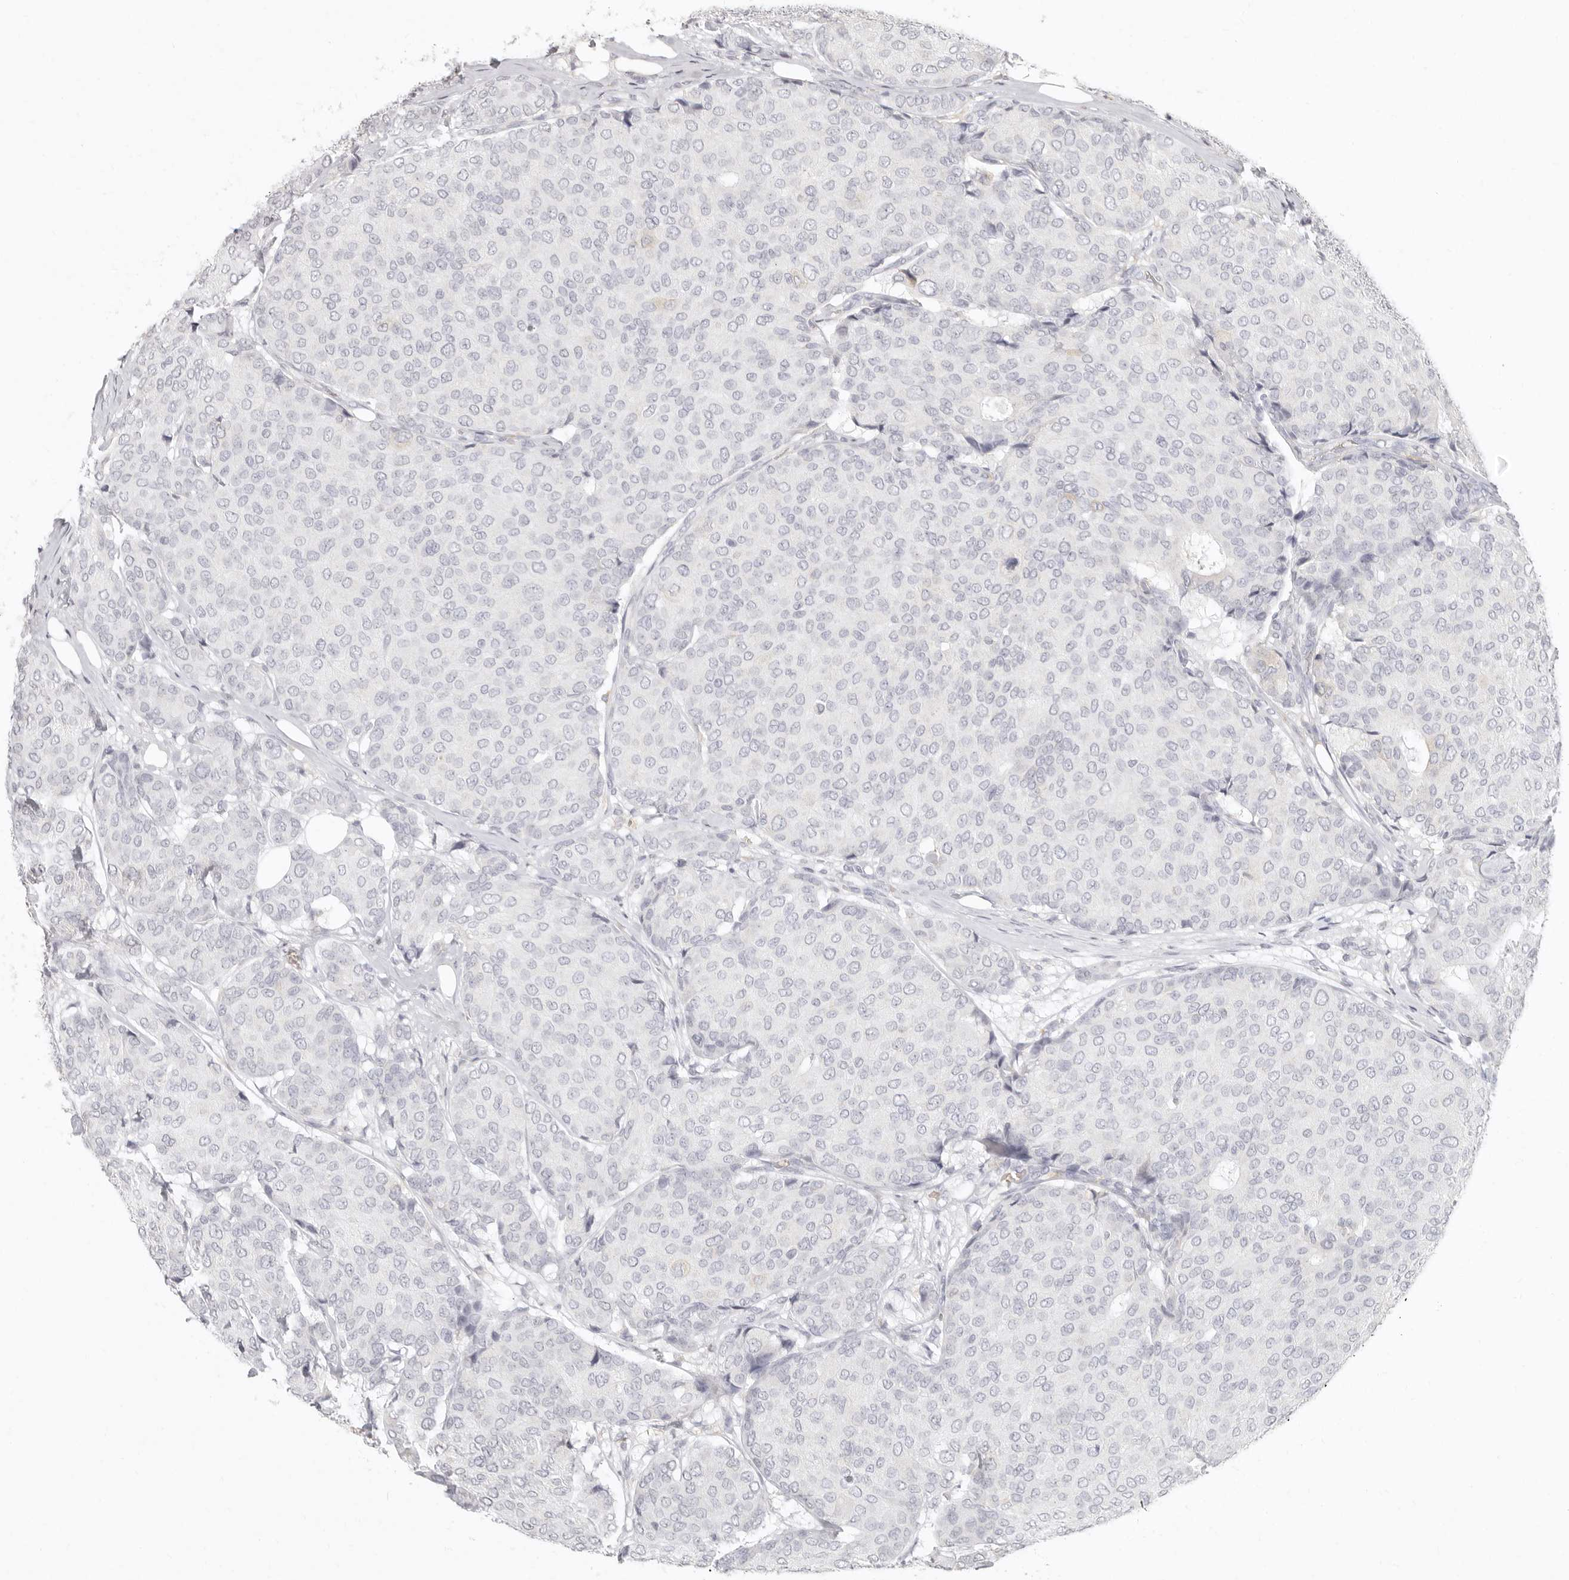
{"staining": {"intensity": "negative", "quantity": "none", "location": "none"}, "tissue": "breast cancer", "cell_type": "Tumor cells", "image_type": "cancer", "snomed": [{"axis": "morphology", "description": "Duct carcinoma"}, {"axis": "topography", "description": "Breast"}], "caption": "There is no significant expression in tumor cells of breast intraductal carcinoma.", "gene": "NIBAN1", "patient": {"sex": "female", "age": 75}}